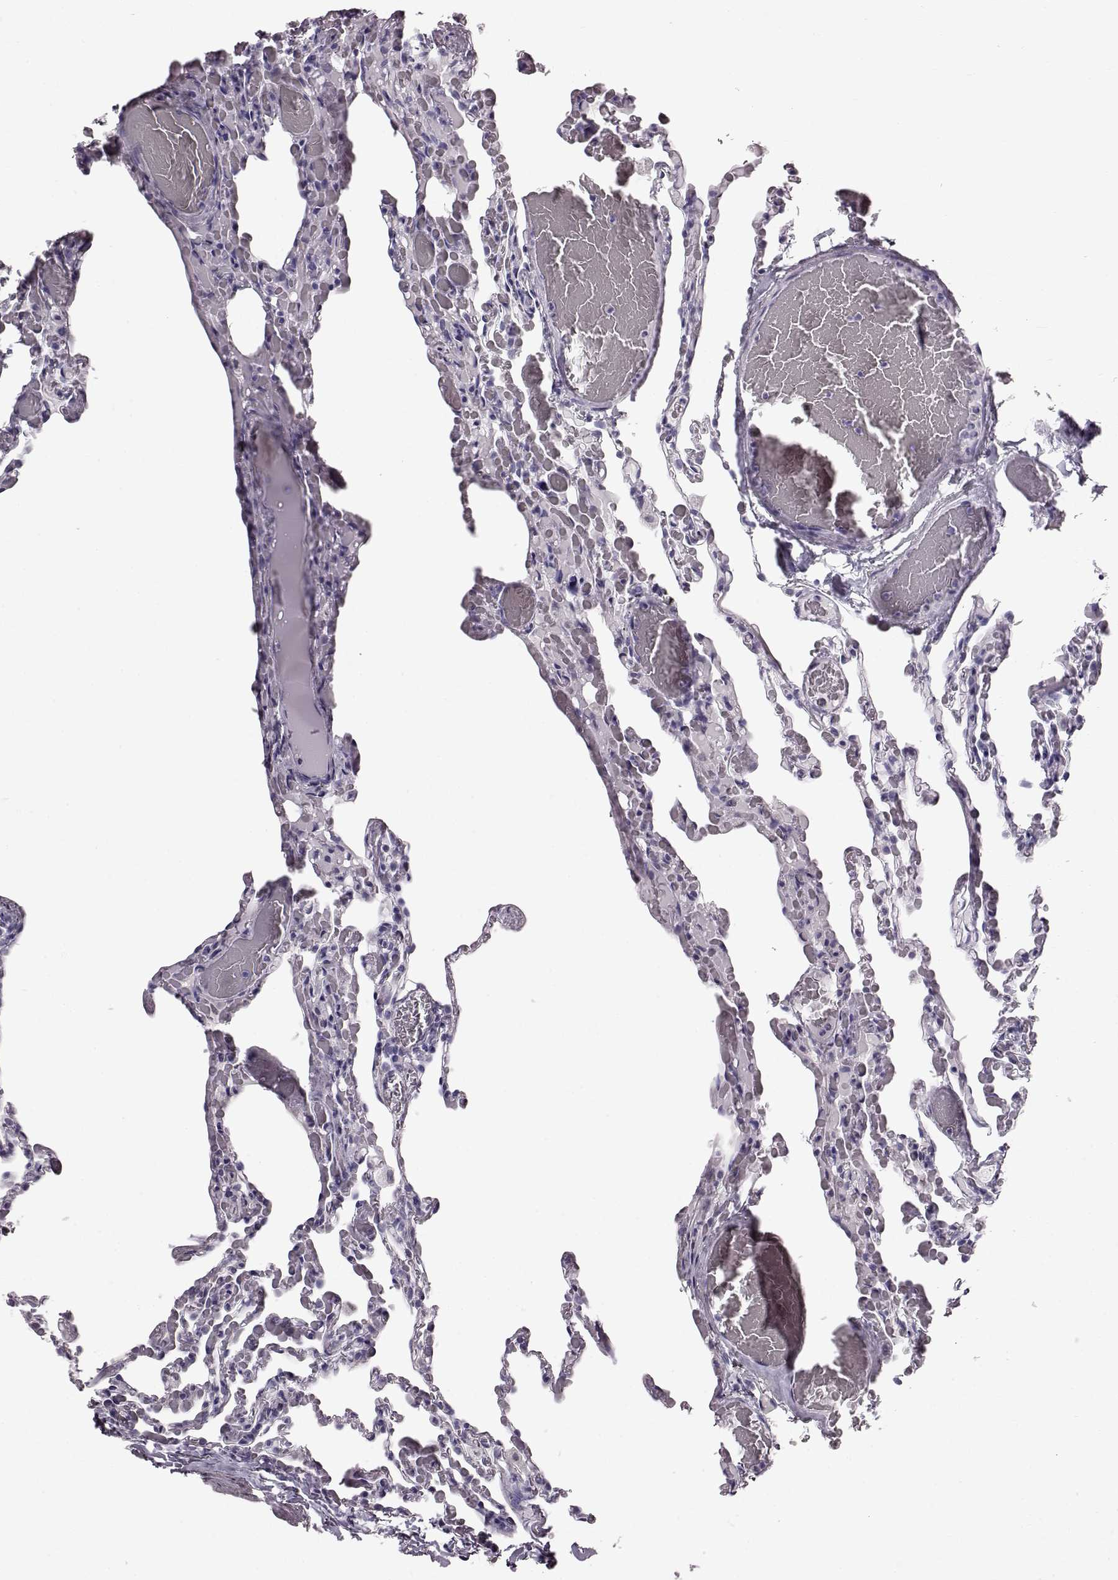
{"staining": {"intensity": "negative", "quantity": "none", "location": "none"}, "tissue": "lung", "cell_type": "Alveolar cells", "image_type": "normal", "snomed": [{"axis": "morphology", "description": "Normal tissue, NOS"}, {"axis": "topography", "description": "Lung"}], "caption": "The micrograph shows no significant staining in alveolar cells of lung.", "gene": "TCHHL1", "patient": {"sex": "female", "age": 43}}